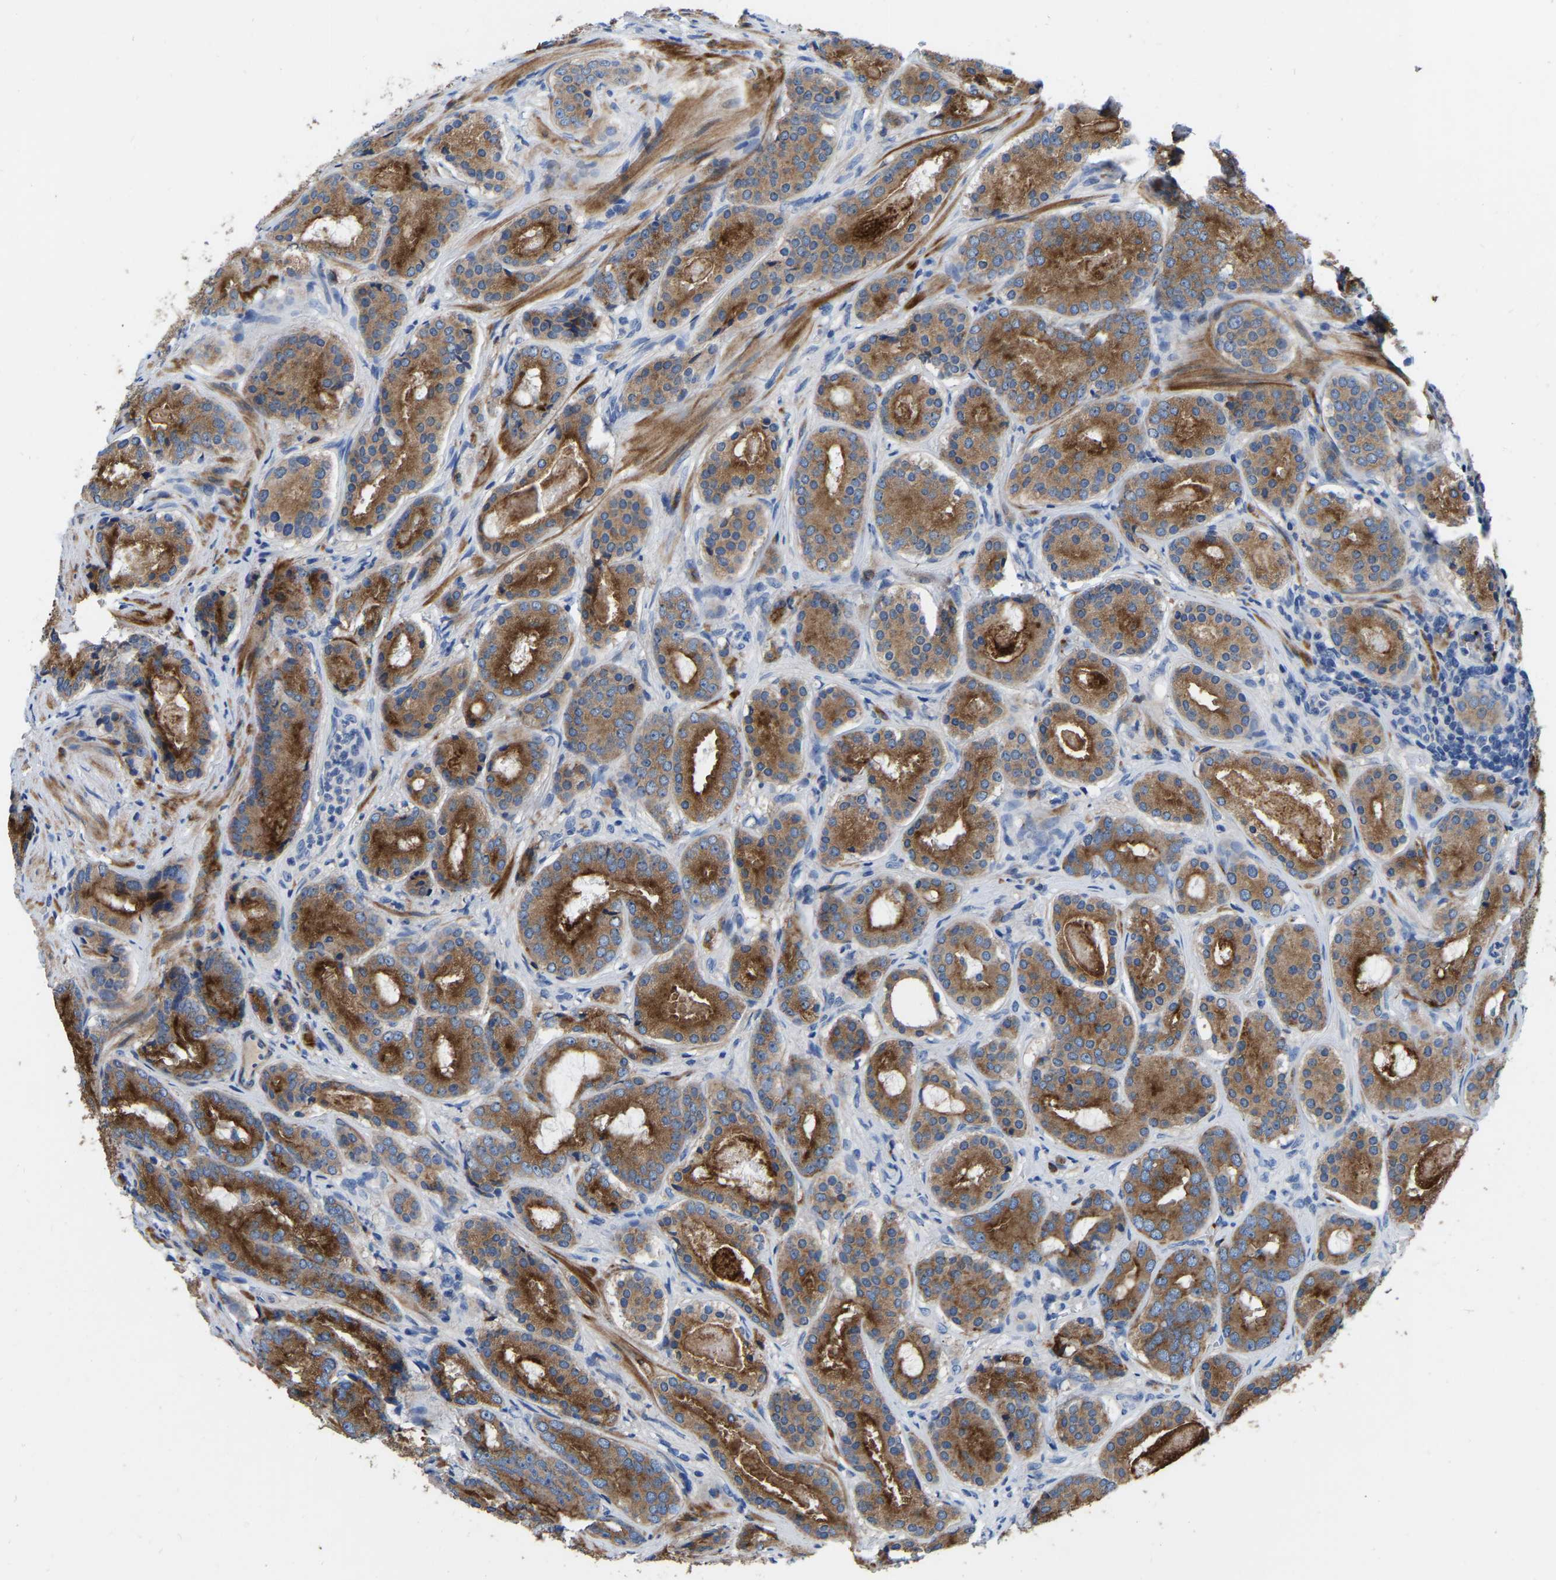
{"staining": {"intensity": "strong", "quantity": ">75%", "location": "cytoplasmic/membranous"}, "tissue": "prostate cancer", "cell_type": "Tumor cells", "image_type": "cancer", "snomed": [{"axis": "morphology", "description": "Adenocarcinoma, Low grade"}, {"axis": "topography", "description": "Prostate"}], "caption": "A micrograph of prostate cancer stained for a protein reveals strong cytoplasmic/membranous brown staining in tumor cells. Using DAB (brown) and hematoxylin (blue) stains, captured at high magnification using brightfield microscopy.", "gene": "RAB27B", "patient": {"sex": "male", "age": 69}}